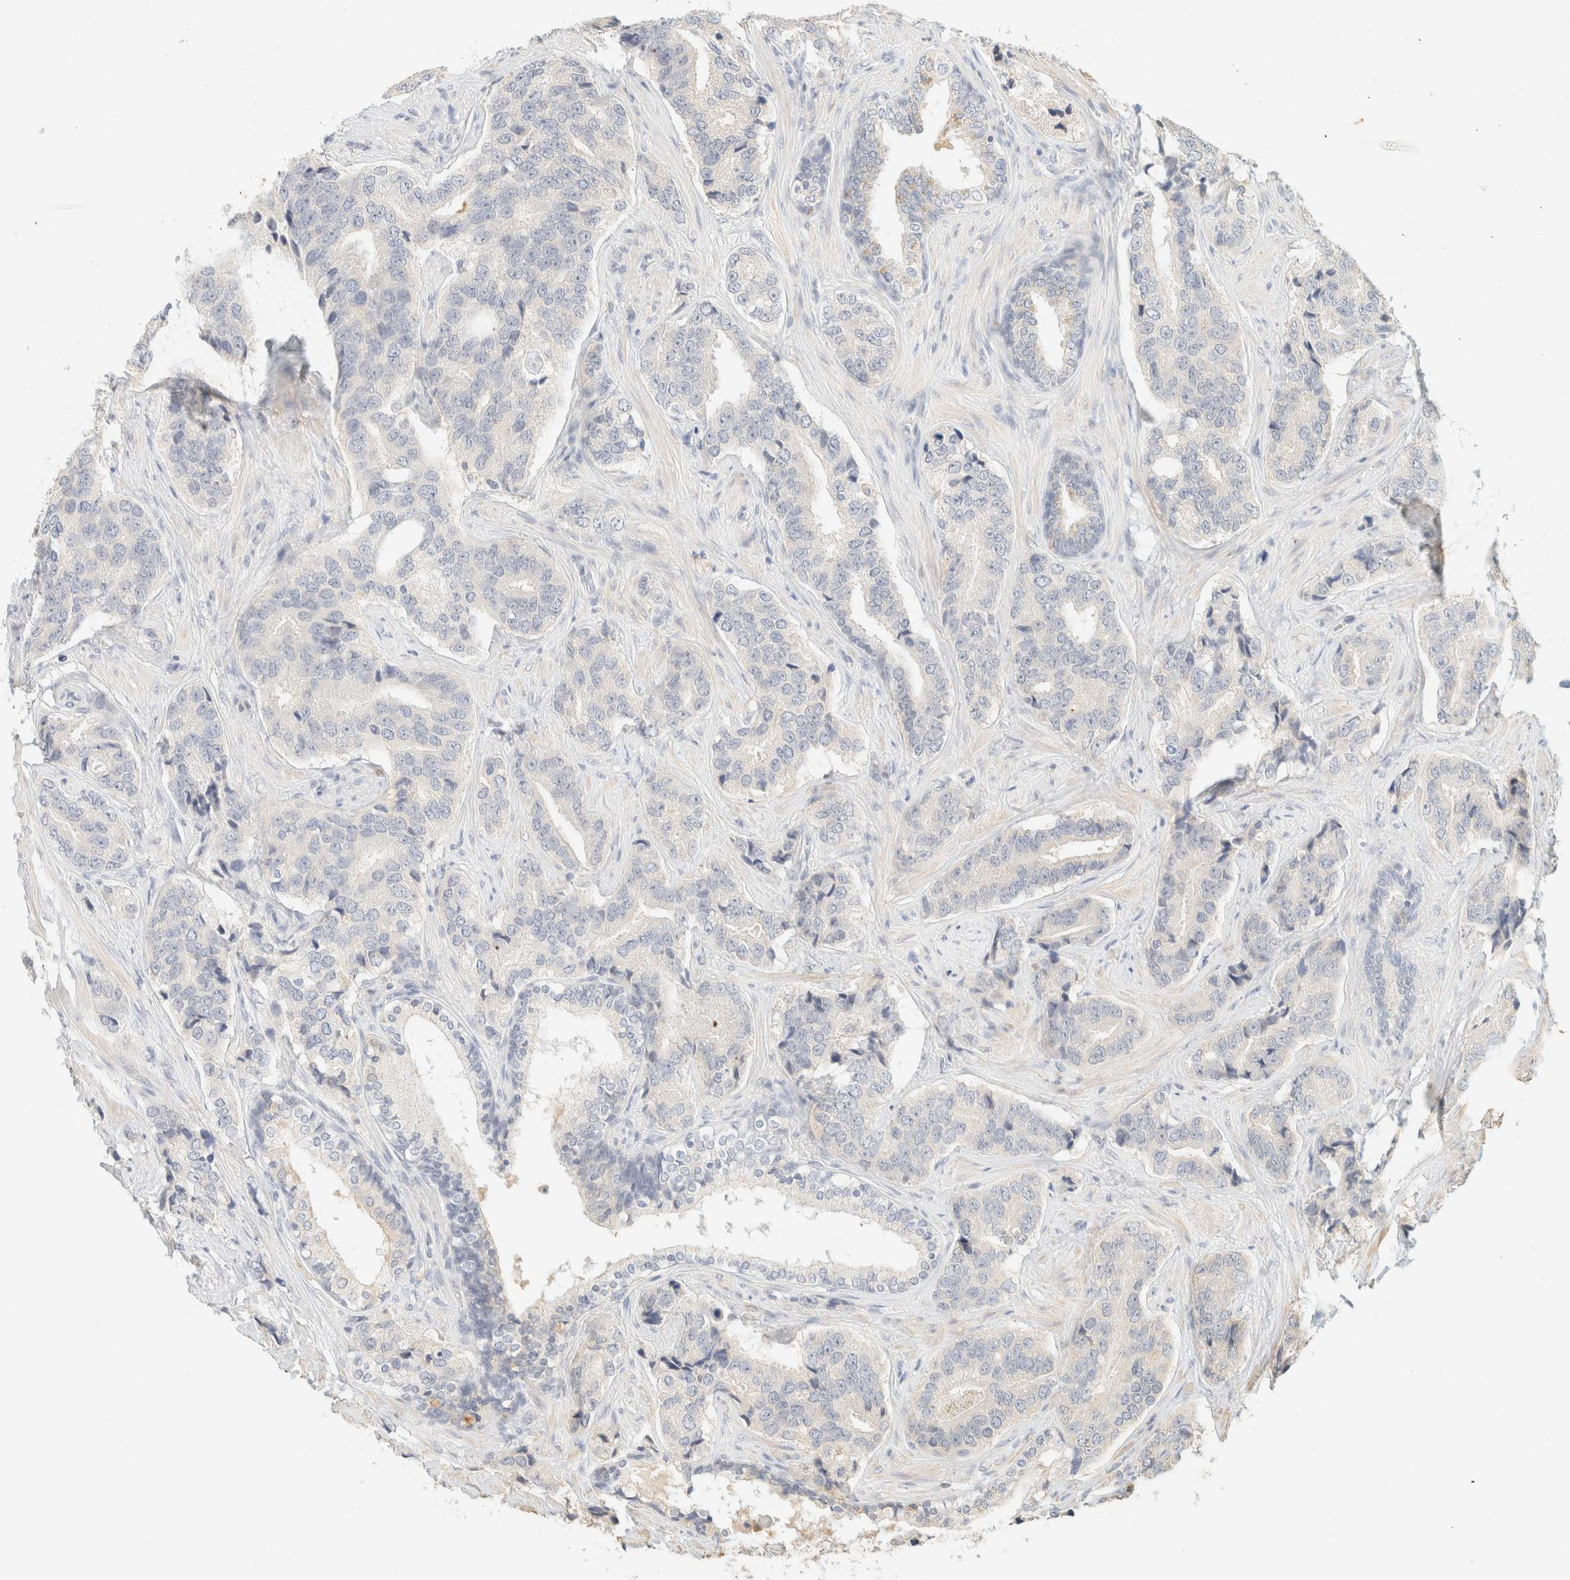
{"staining": {"intensity": "negative", "quantity": "none", "location": "none"}, "tissue": "prostate cancer", "cell_type": "Tumor cells", "image_type": "cancer", "snomed": [{"axis": "morphology", "description": "Adenocarcinoma, High grade"}, {"axis": "topography", "description": "Prostate"}], "caption": "Prostate cancer was stained to show a protein in brown. There is no significant staining in tumor cells.", "gene": "TIMD4", "patient": {"sex": "male", "age": 60}}